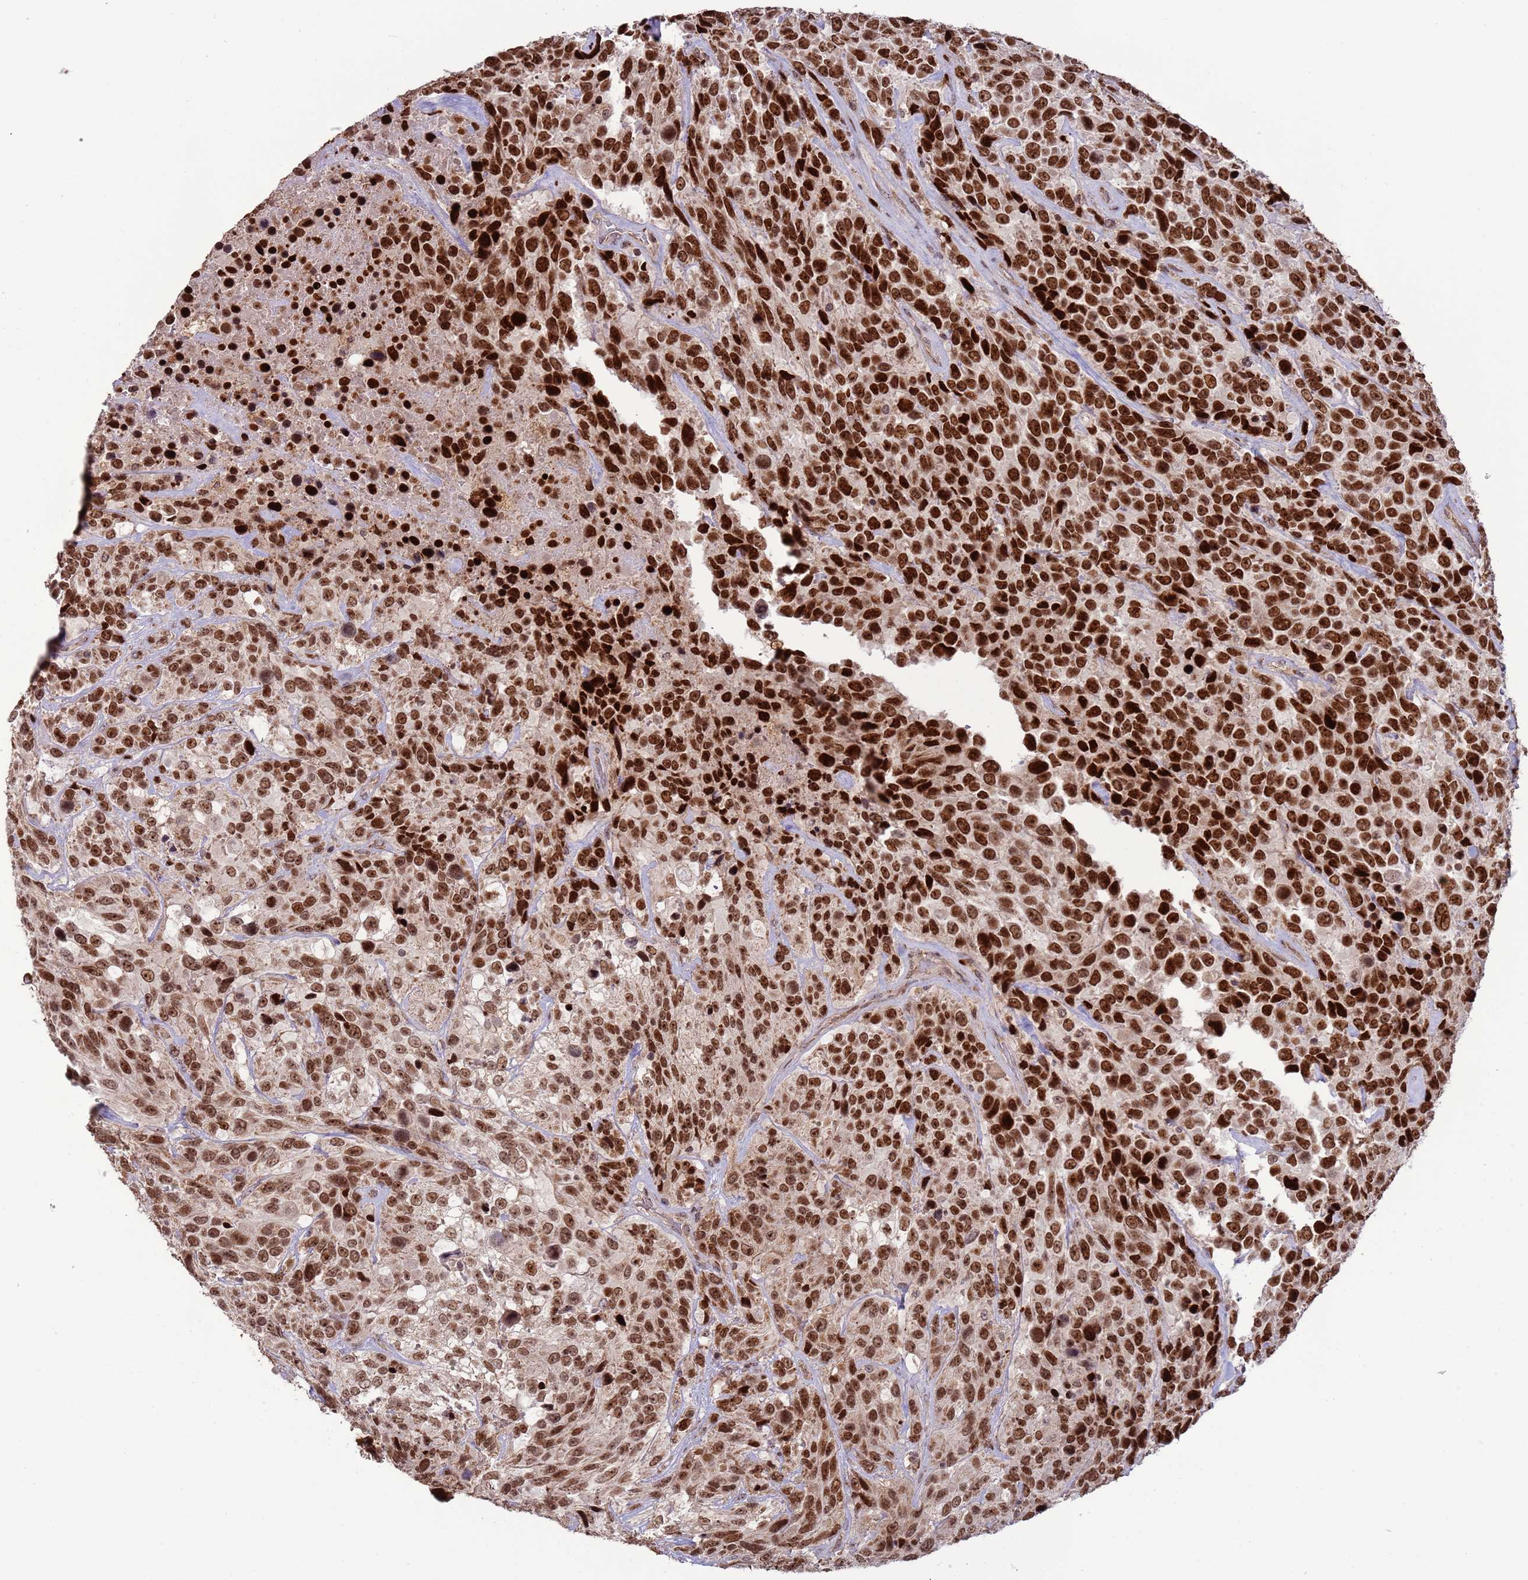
{"staining": {"intensity": "strong", "quantity": ">75%", "location": "nuclear"}, "tissue": "urothelial cancer", "cell_type": "Tumor cells", "image_type": "cancer", "snomed": [{"axis": "morphology", "description": "Urothelial carcinoma, High grade"}, {"axis": "topography", "description": "Urinary bladder"}], "caption": "Urothelial cancer stained for a protein (brown) displays strong nuclear positive positivity in approximately >75% of tumor cells.", "gene": "RCOR2", "patient": {"sex": "male", "age": 56}}